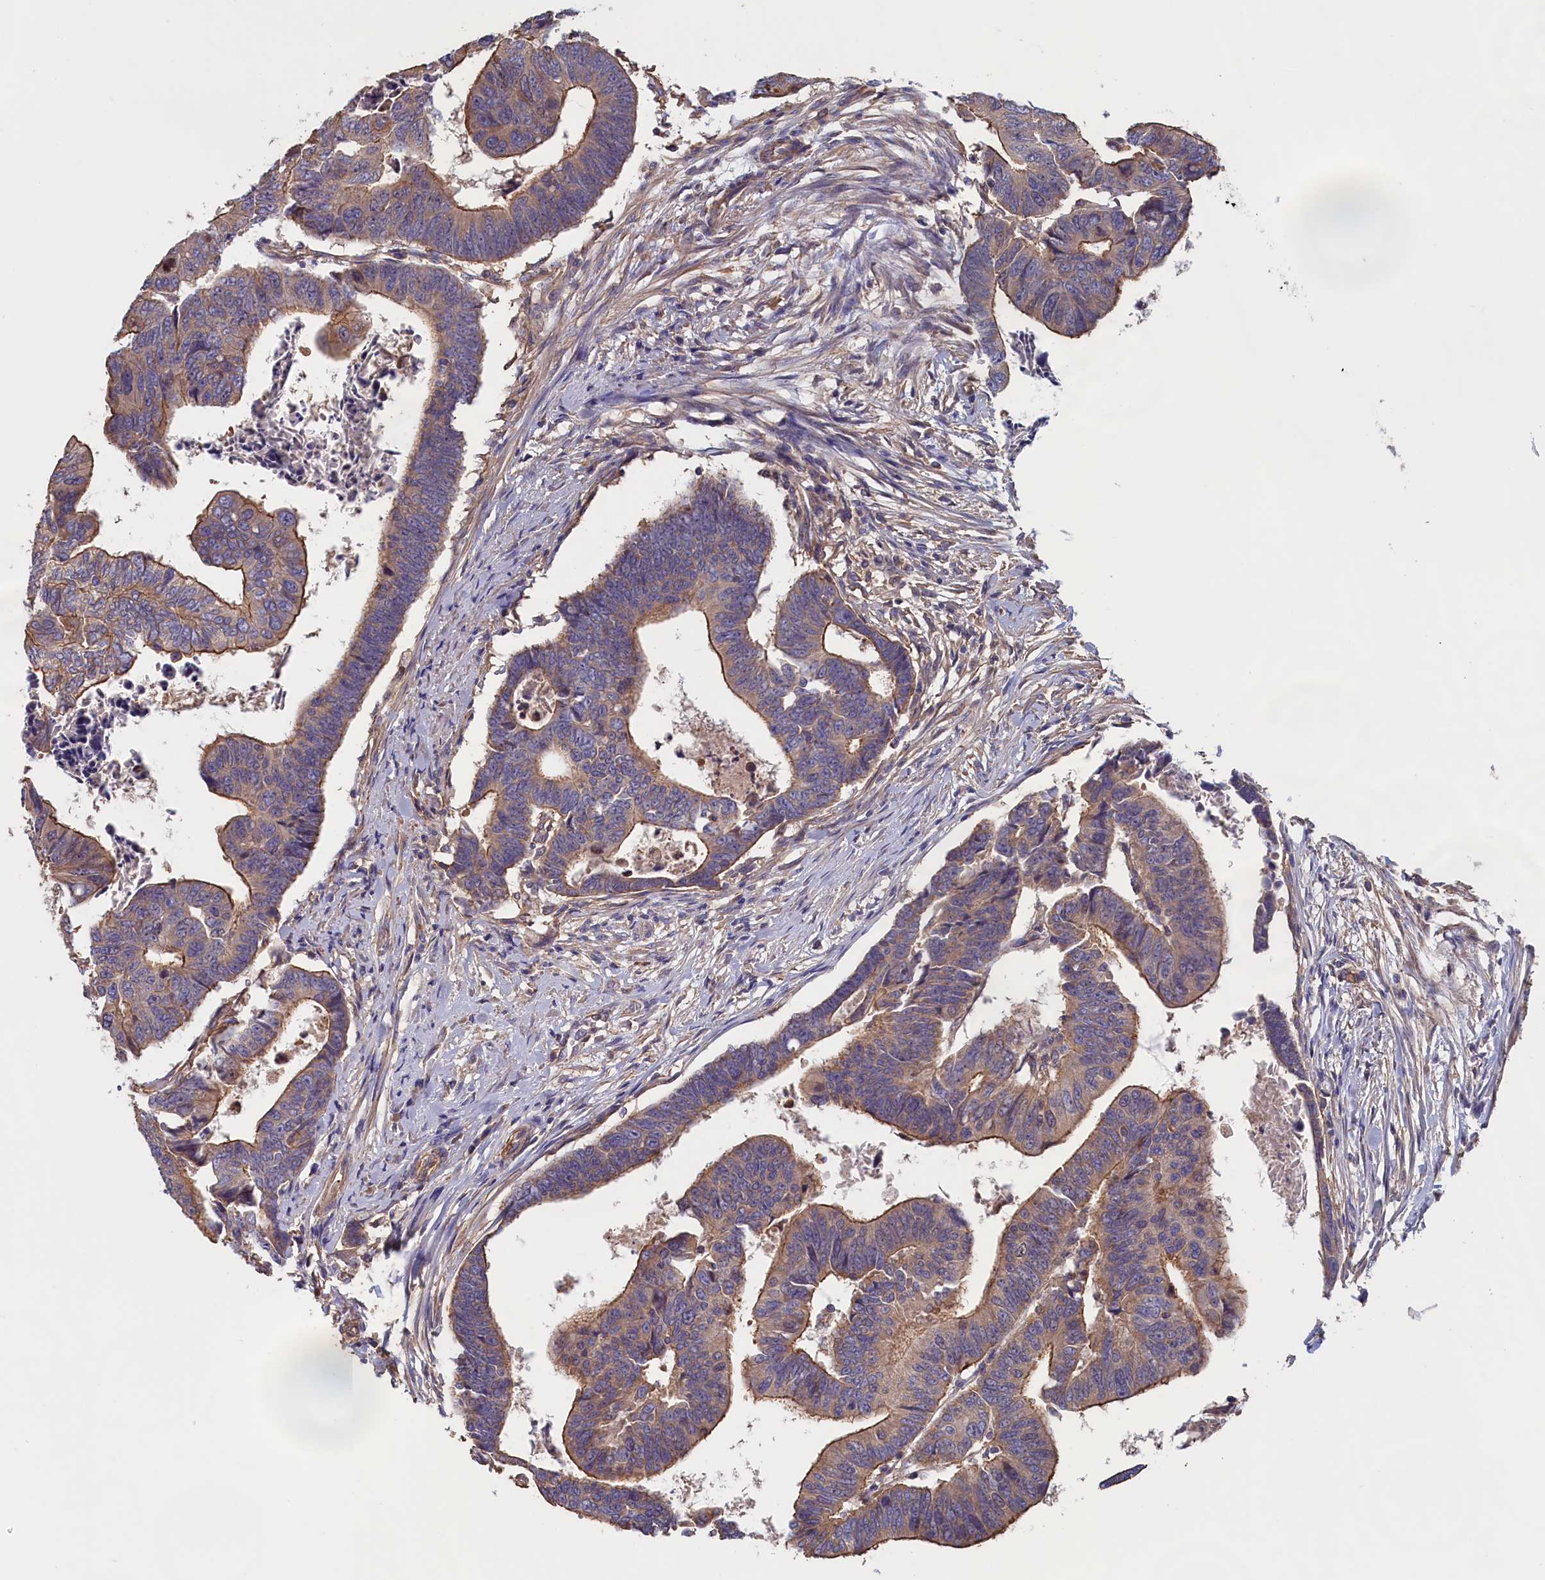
{"staining": {"intensity": "moderate", "quantity": ">75%", "location": "cytoplasmic/membranous"}, "tissue": "colorectal cancer", "cell_type": "Tumor cells", "image_type": "cancer", "snomed": [{"axis": "morphology", "description": "Adenocarcinoma, NOS"}, {"axis": "topography", "description": "Rectum"}], "caption": "Protein staining of adenocarcinoma (colorectal) tissue displays moderate cytoplasmic/membranous staining in approximately >75% of tumor cells.", "gene": "ANKRD2", "patient": {"sex": "female", "age": 65}}